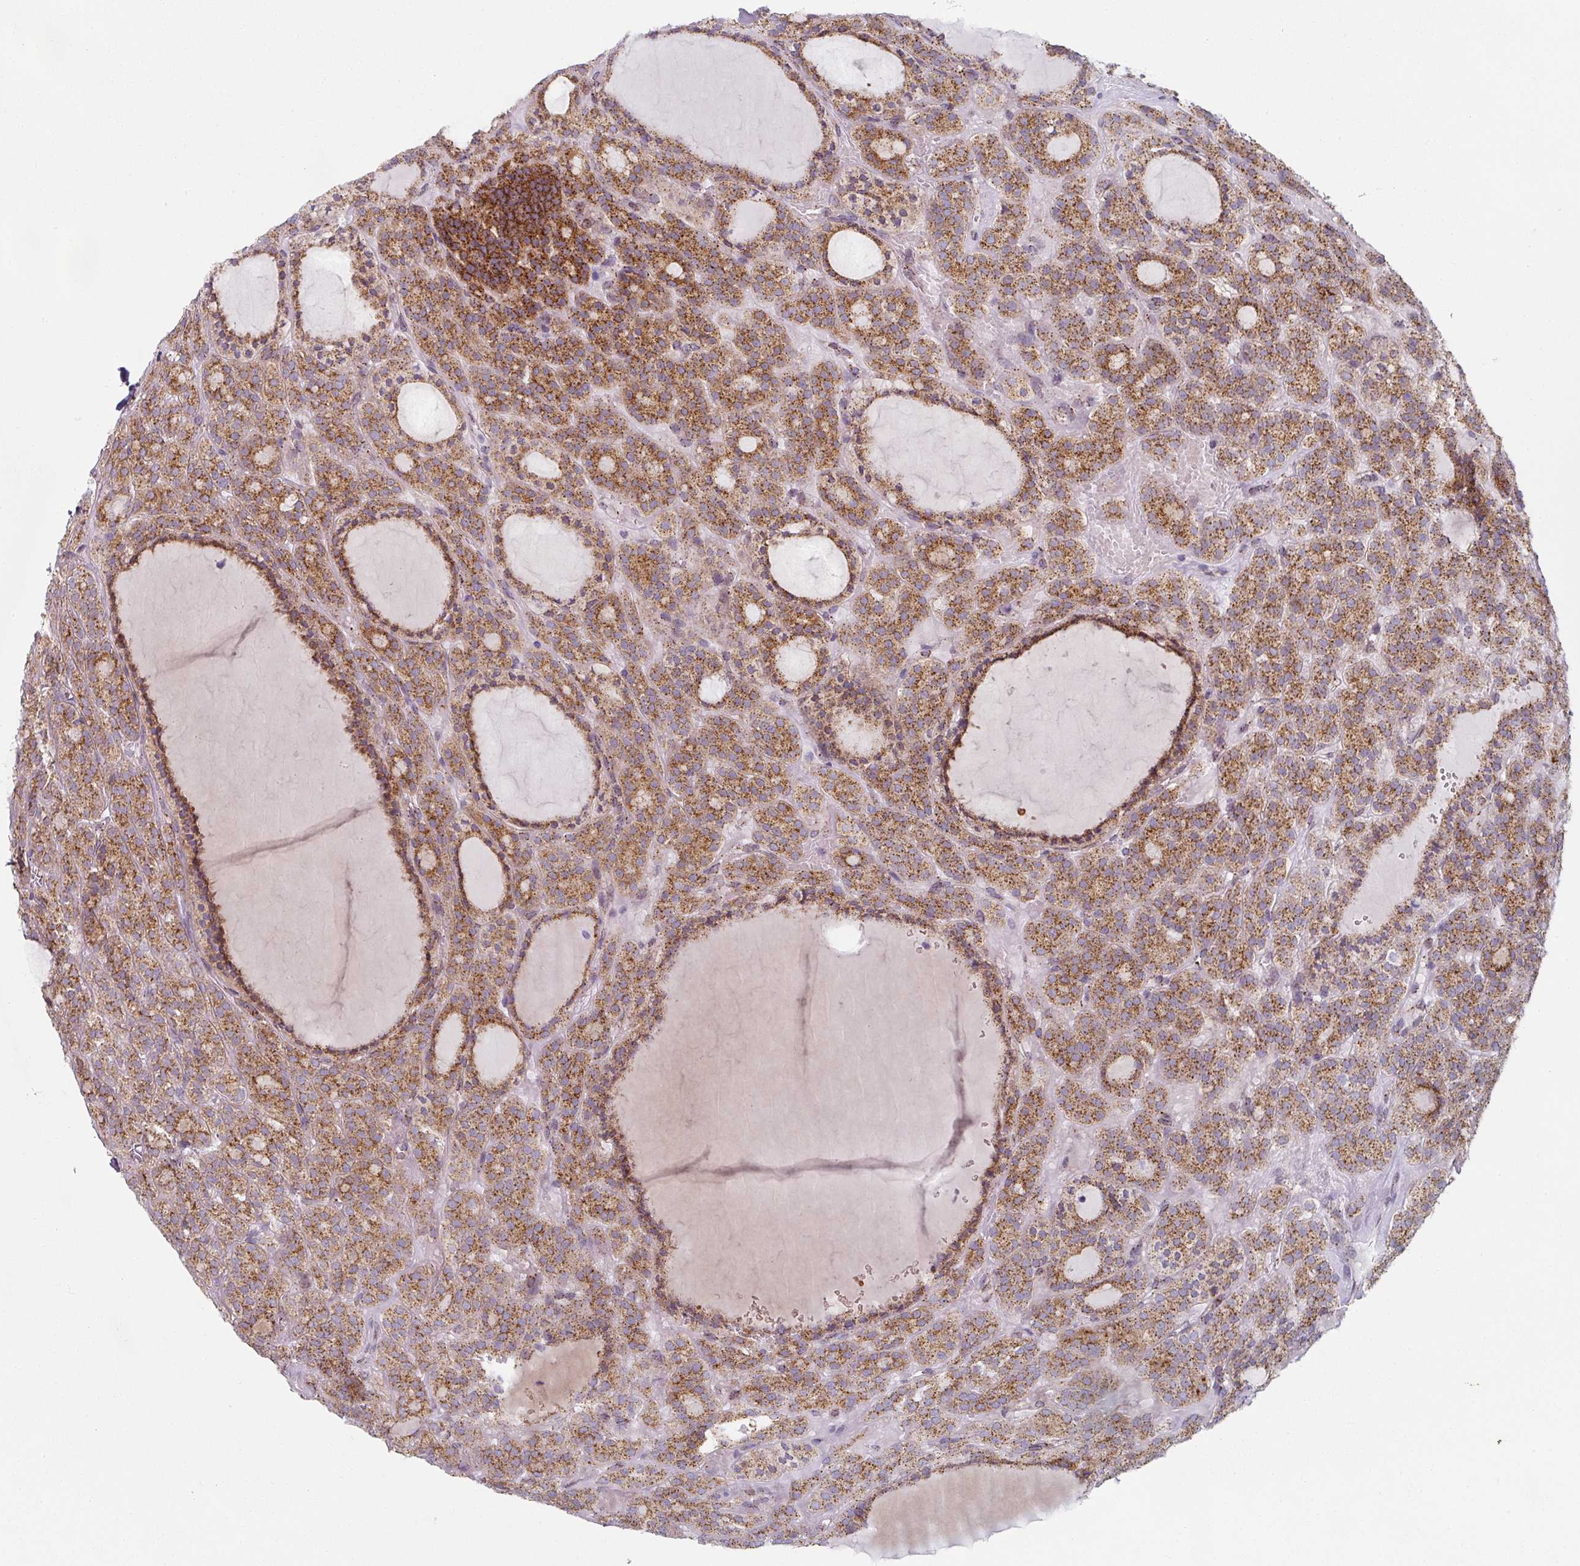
{"staining": {"intensity": "strong", "quantity": ">75%", "location": "cytoplasmic/membranous"}, "tissue": "thyroid cancer", "cell_type": "Tumor cells", "image_type": "cancer", "snomed": [{"axis": "morphology", "description": "Follicular adenoma carcinoma, NOS"}, {"axis": "topography", "description": "Thyroid gland"}], "caption": "Tumor cells reveal high levels of strong cytoplasmic/membranous staining in about >75% of cells in thyroid cancer. (Brightfield microscopy of DAB IHC at high magnification).", "gene": "CCDC85B", "patient": {"sex": "female", "age": 63}}